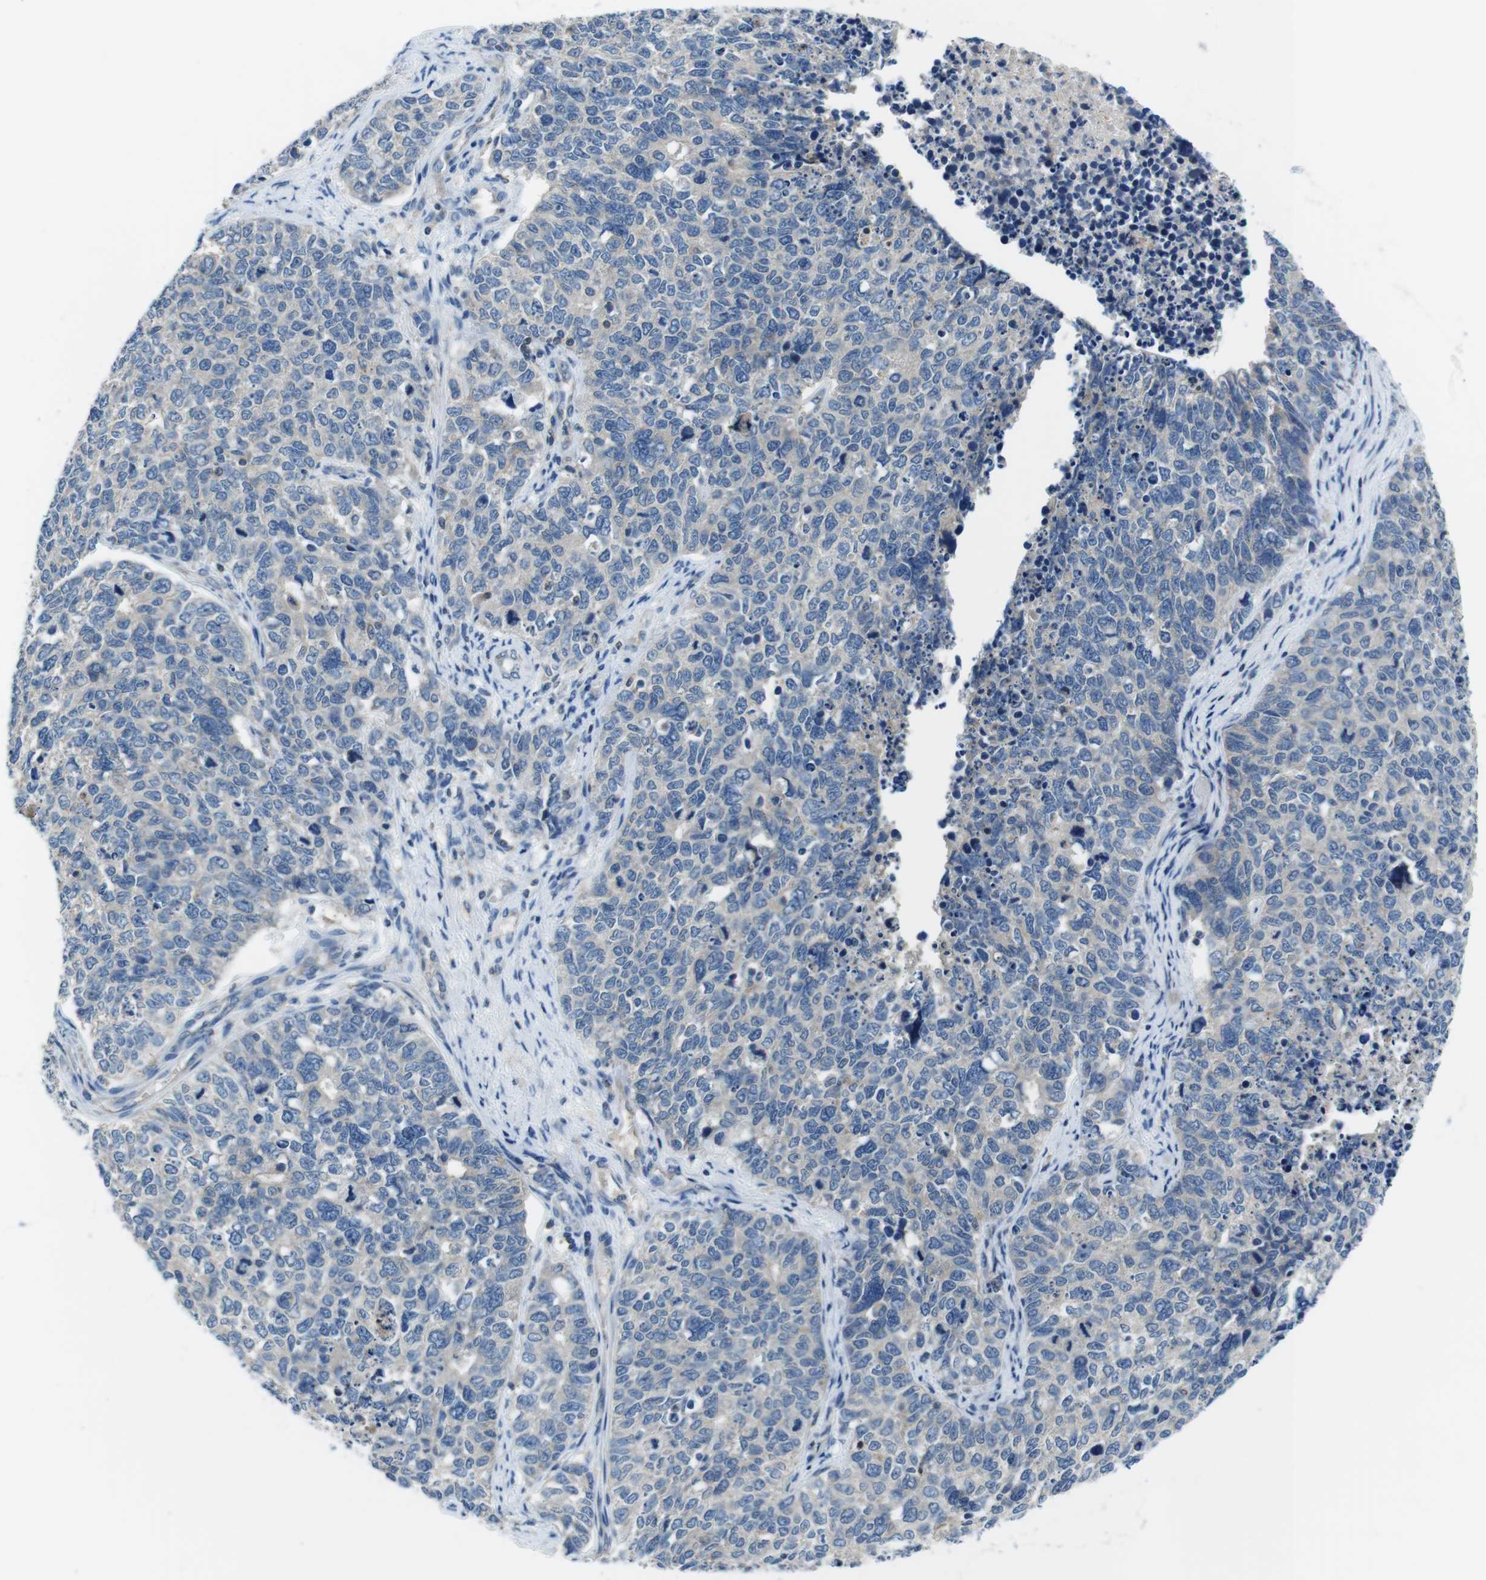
{"staining": {"intensity": "negative", "quantity": "none", "location": "none"}, "tissue": "cervical cancer", "cell_type": "Tumor cells", "image_type": "cancer", "snomed": [{"axis": "morphology", "description": "Squamous cell carcinoma, NOS"}, {"axis": "topography", "description": "Cervix"}], "caption": "The IHC photomicrograph has no significant expression in tumor cells of cervical cancer tissue.", "gene": "PIK3CD", "patient": {"sex": "female", "age": 63}}